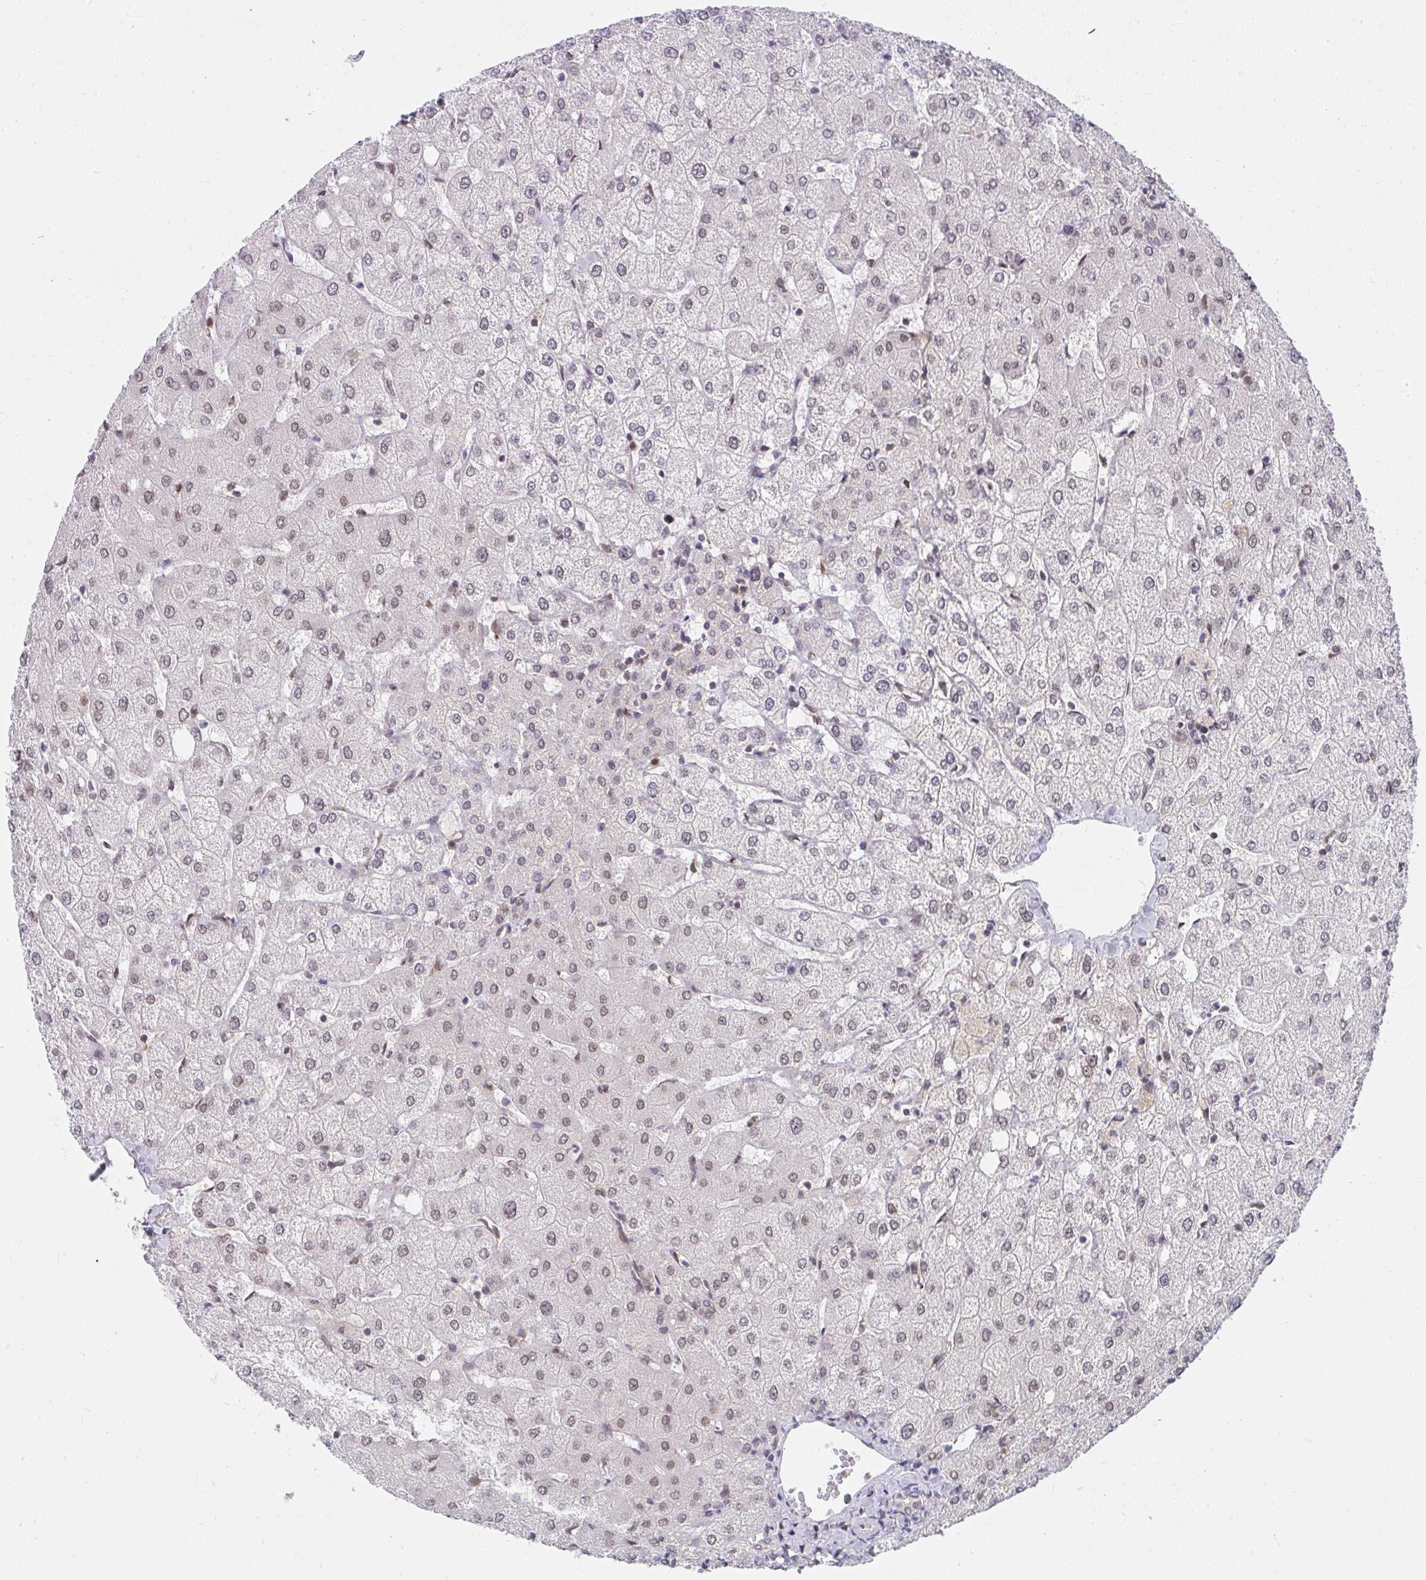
{"staining": {"intensity": "negative", "quantity": "none", "location": "none"}, "tissue": "liver", "cell_type": "Cholangiocytes", "image_type": "normal", "snomed": [{"axis": "morphology", "description": "Normal tissue, NOS"}, {"axis": "topography", "description": "Liver"}], "caption": "Immunohistochemical staining of benign human liver reveals no significant expression in cholangiocytes. The staining is performed using DAB brown chromogen with nuclei counter-stained in using hematoxylin.", "gene": "SYNCRIP", "patient": {"sex": "female", "age": 54}}